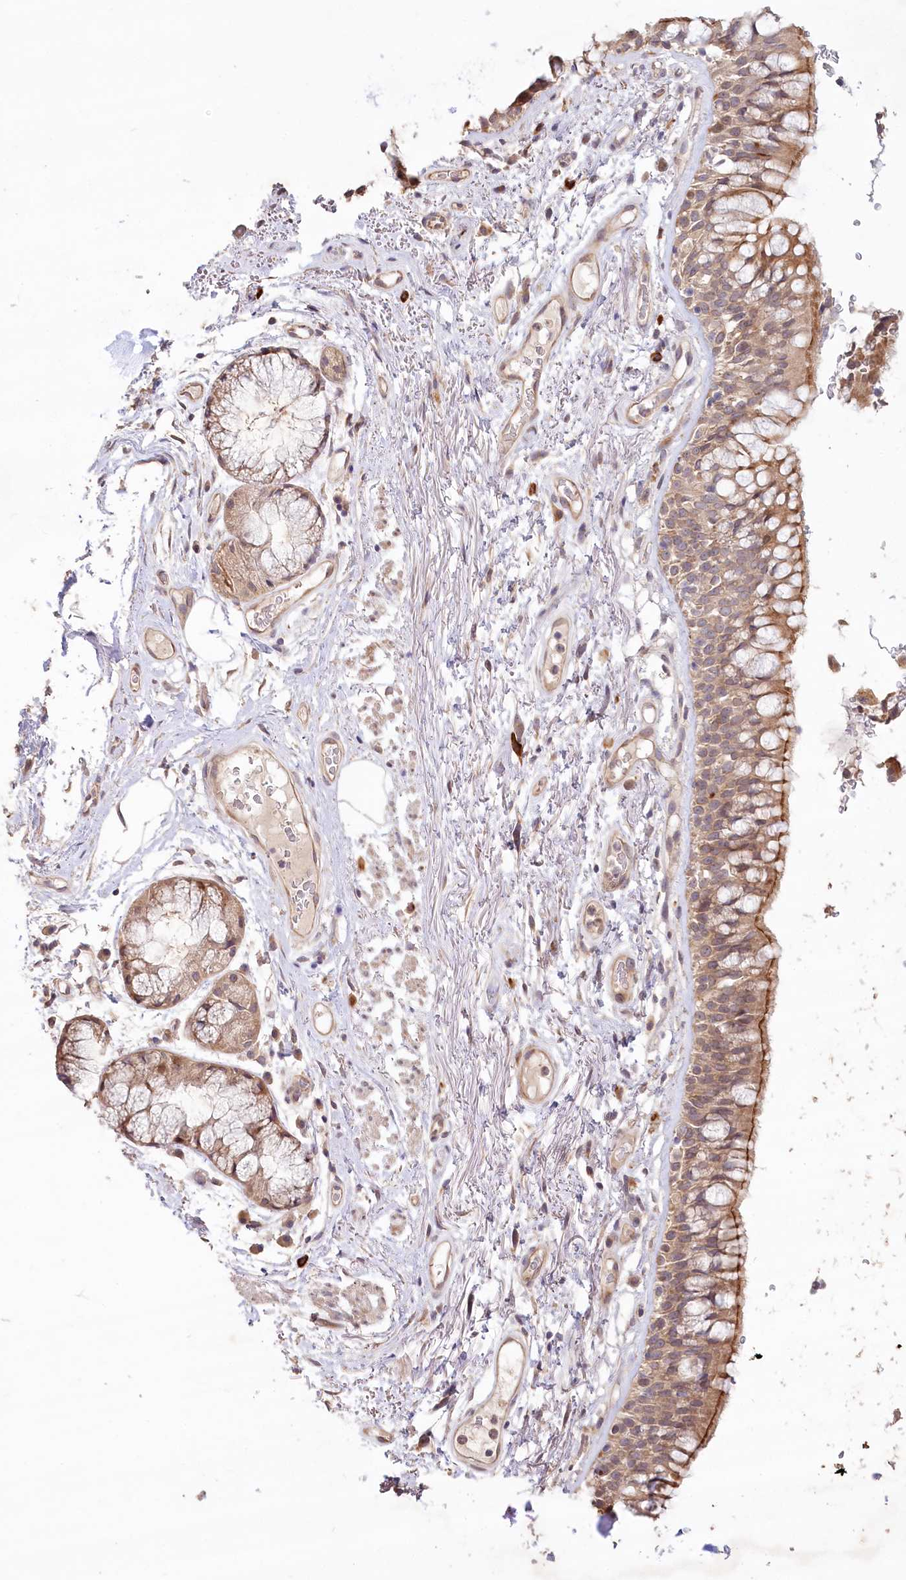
{"staining": {"intensity": "moderate", "quantity": ">75%", "location": "cytoplasmic/membranous"}, "tissue": "bronchus", "cell_type": "Respiratory epithelial cells", "image_type": "normal", "snomed": [{"axis": "morphology", "description": "Normal tissue, NOS"}, {"axis": "topography", "description": "Cartilage tissue"}, {"axis": "topography", "description": "Bronchus"}], "caption": "Bronchus stained with IHC reveals moderate cytoplasmic/membranous expression in about >75% of respiratory epithelial cells.", "gene": "IRAK1BP1", "patient": {"sex": "female", "age": 73}}